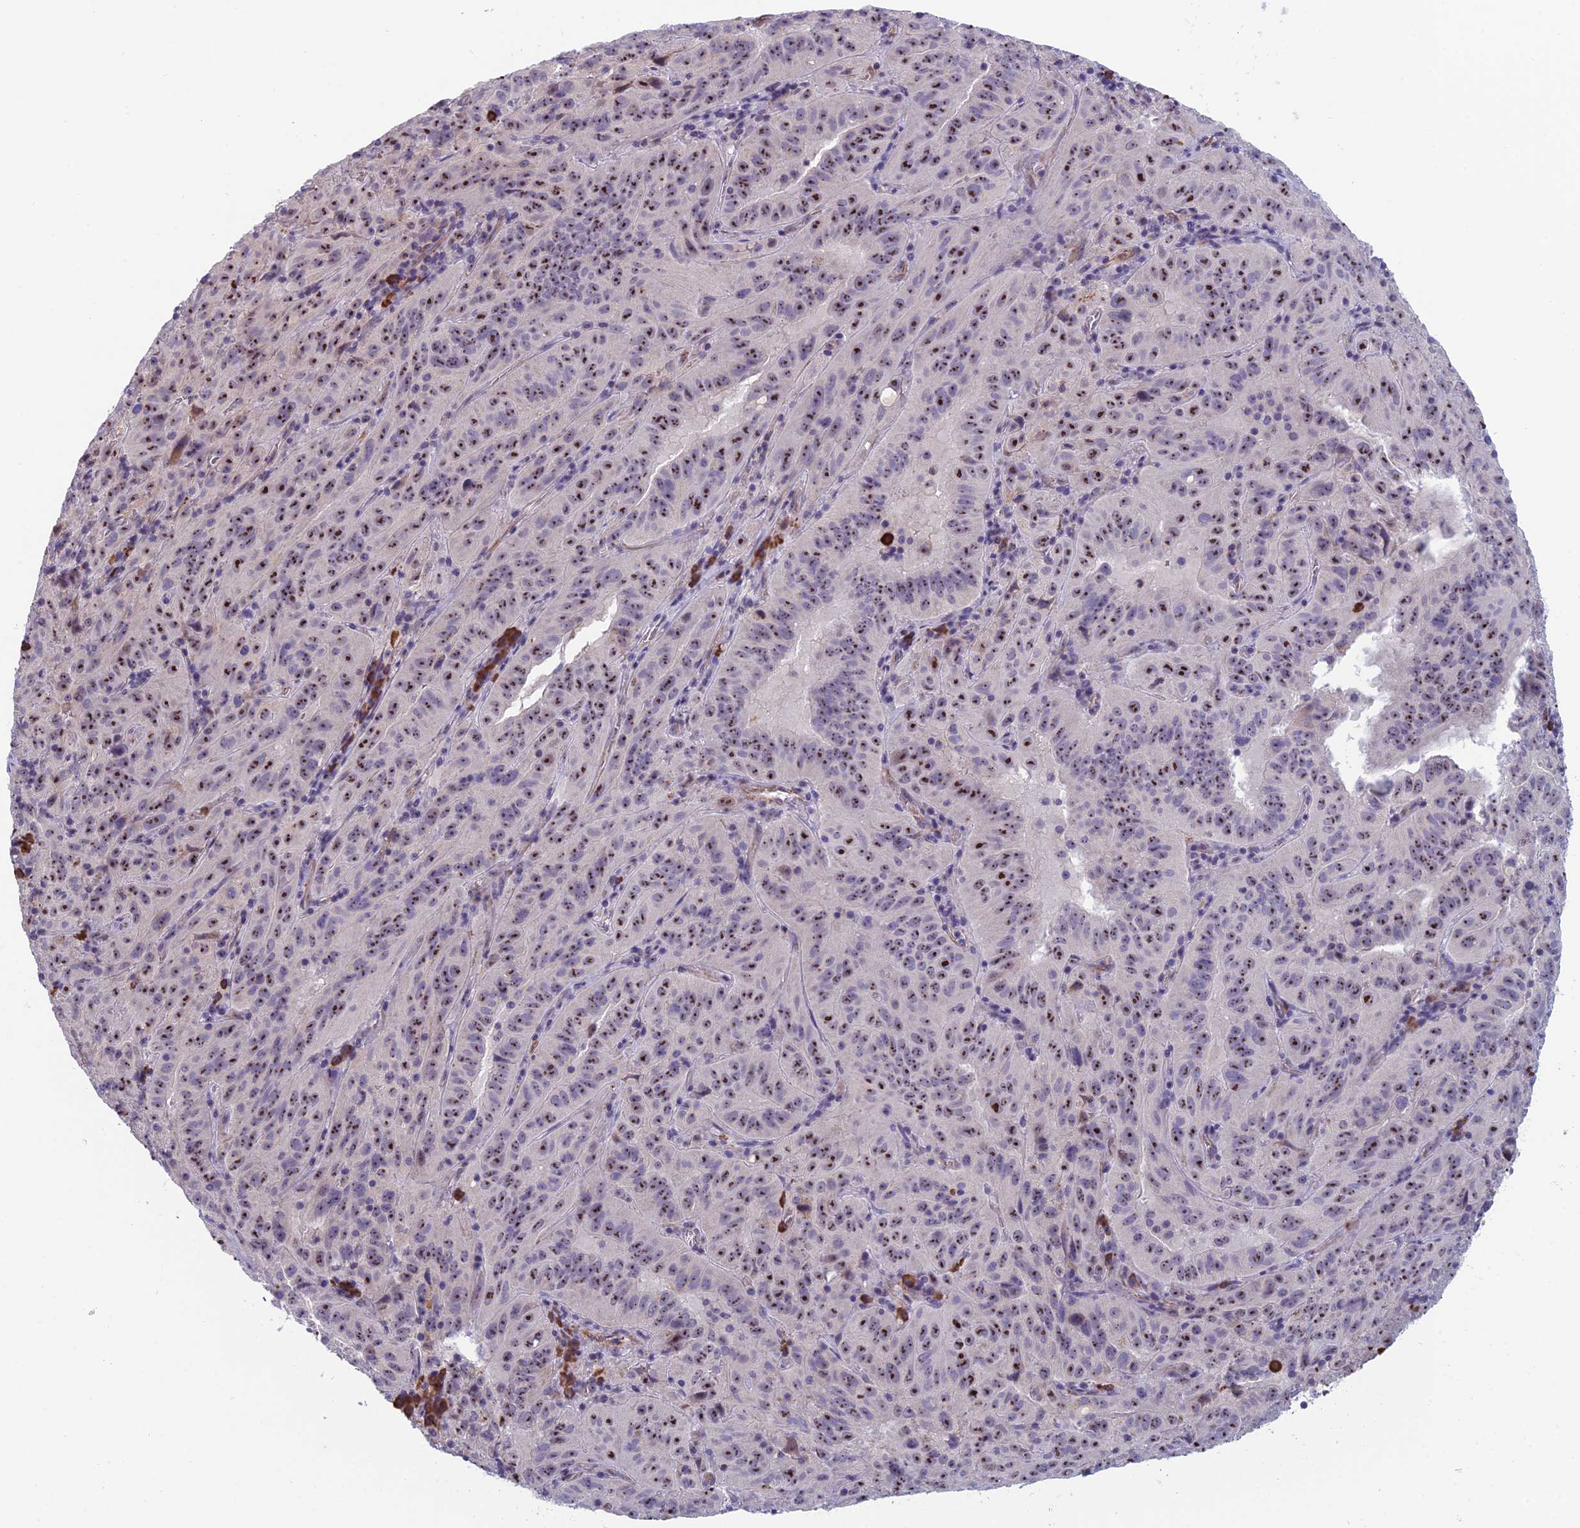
{"staining": {"intensity": "strong", "quantity": ">75%", "location": "nuclear"}, "tissue": "pancreatic cancer", "cell_type": "Tumor cells", "image_type": "cancer", "snomed": [{"axis": "morphology", "description": "Adenocarcinoma, NOS"}, {"axis": "topography", "description": "Pancreas"}], "caption": "Immunohistochemical staining of human pancreatic cancer (adenocarcinoma) displays high levels of strong nuclear expression in about >75% of tumor cells. (brown staining indicates protein expression, while blue staining denotes nuclei).", "gene": "NOC2L", "patient": {"sex": "male", "age": 63}}